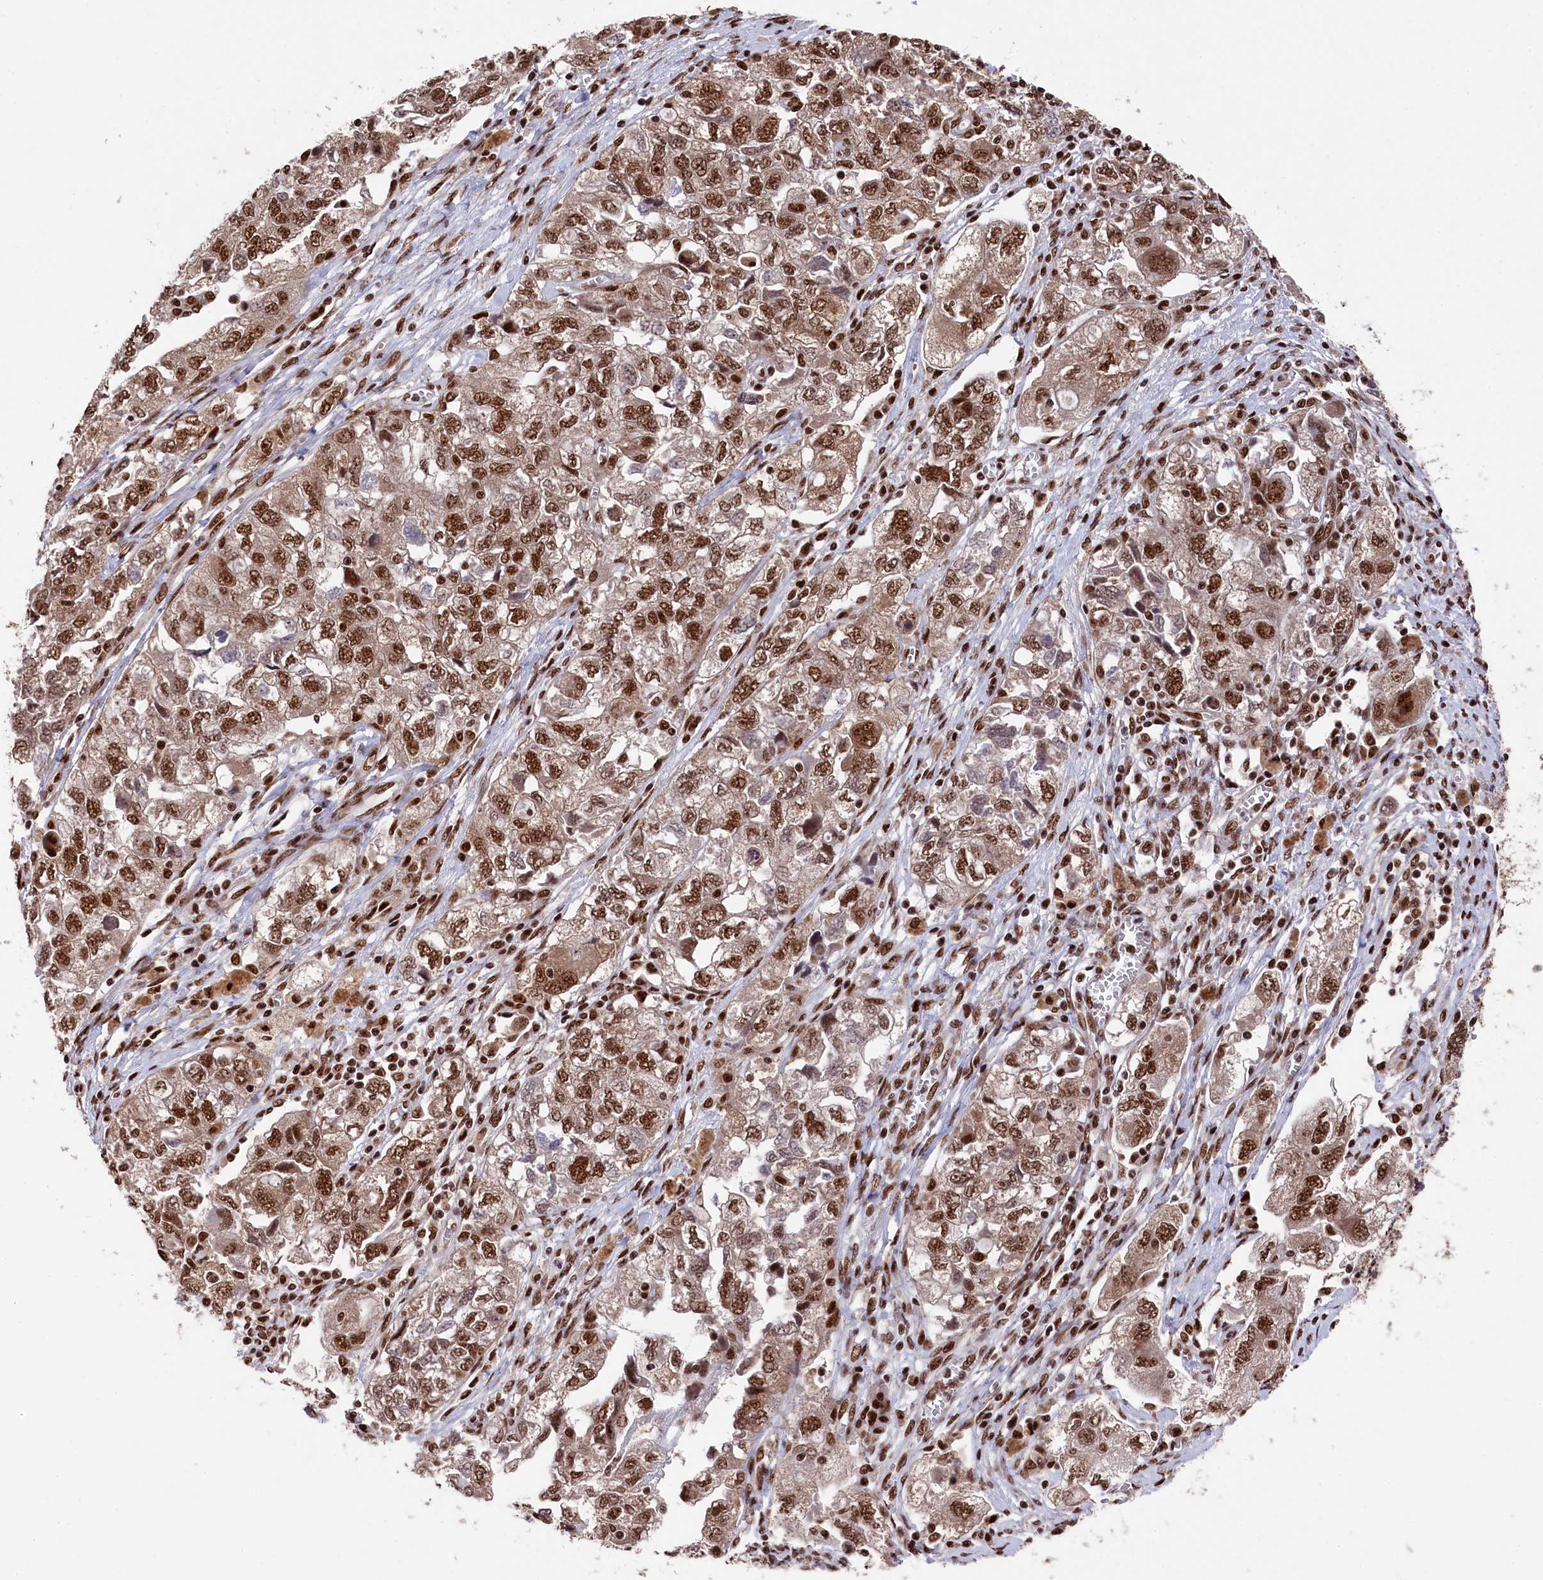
{"staining": {"intensity": "moderate", "quantity": ">75%", "location": "cytoplasmic/membranous,nuclear"}, "tissue": "ovarian cancer", "cell_type": "Tumor cells", "image_type": "cancer", "snomed": [{"axis": "morphology", "description": "Carcinoma, NOS"}, {"axis": "morphology", "description": "Cystadenocarcinoma, serous, NOS"}, {"axis": "topography", "description": "Ovary"}], "caption": "Ovarian cancer (carcinoma) stained with a protein marker exhibits moderate staining in tumor cells.", "gene": "PRPF31", "patient": {"sex": "female", "age": 69}}